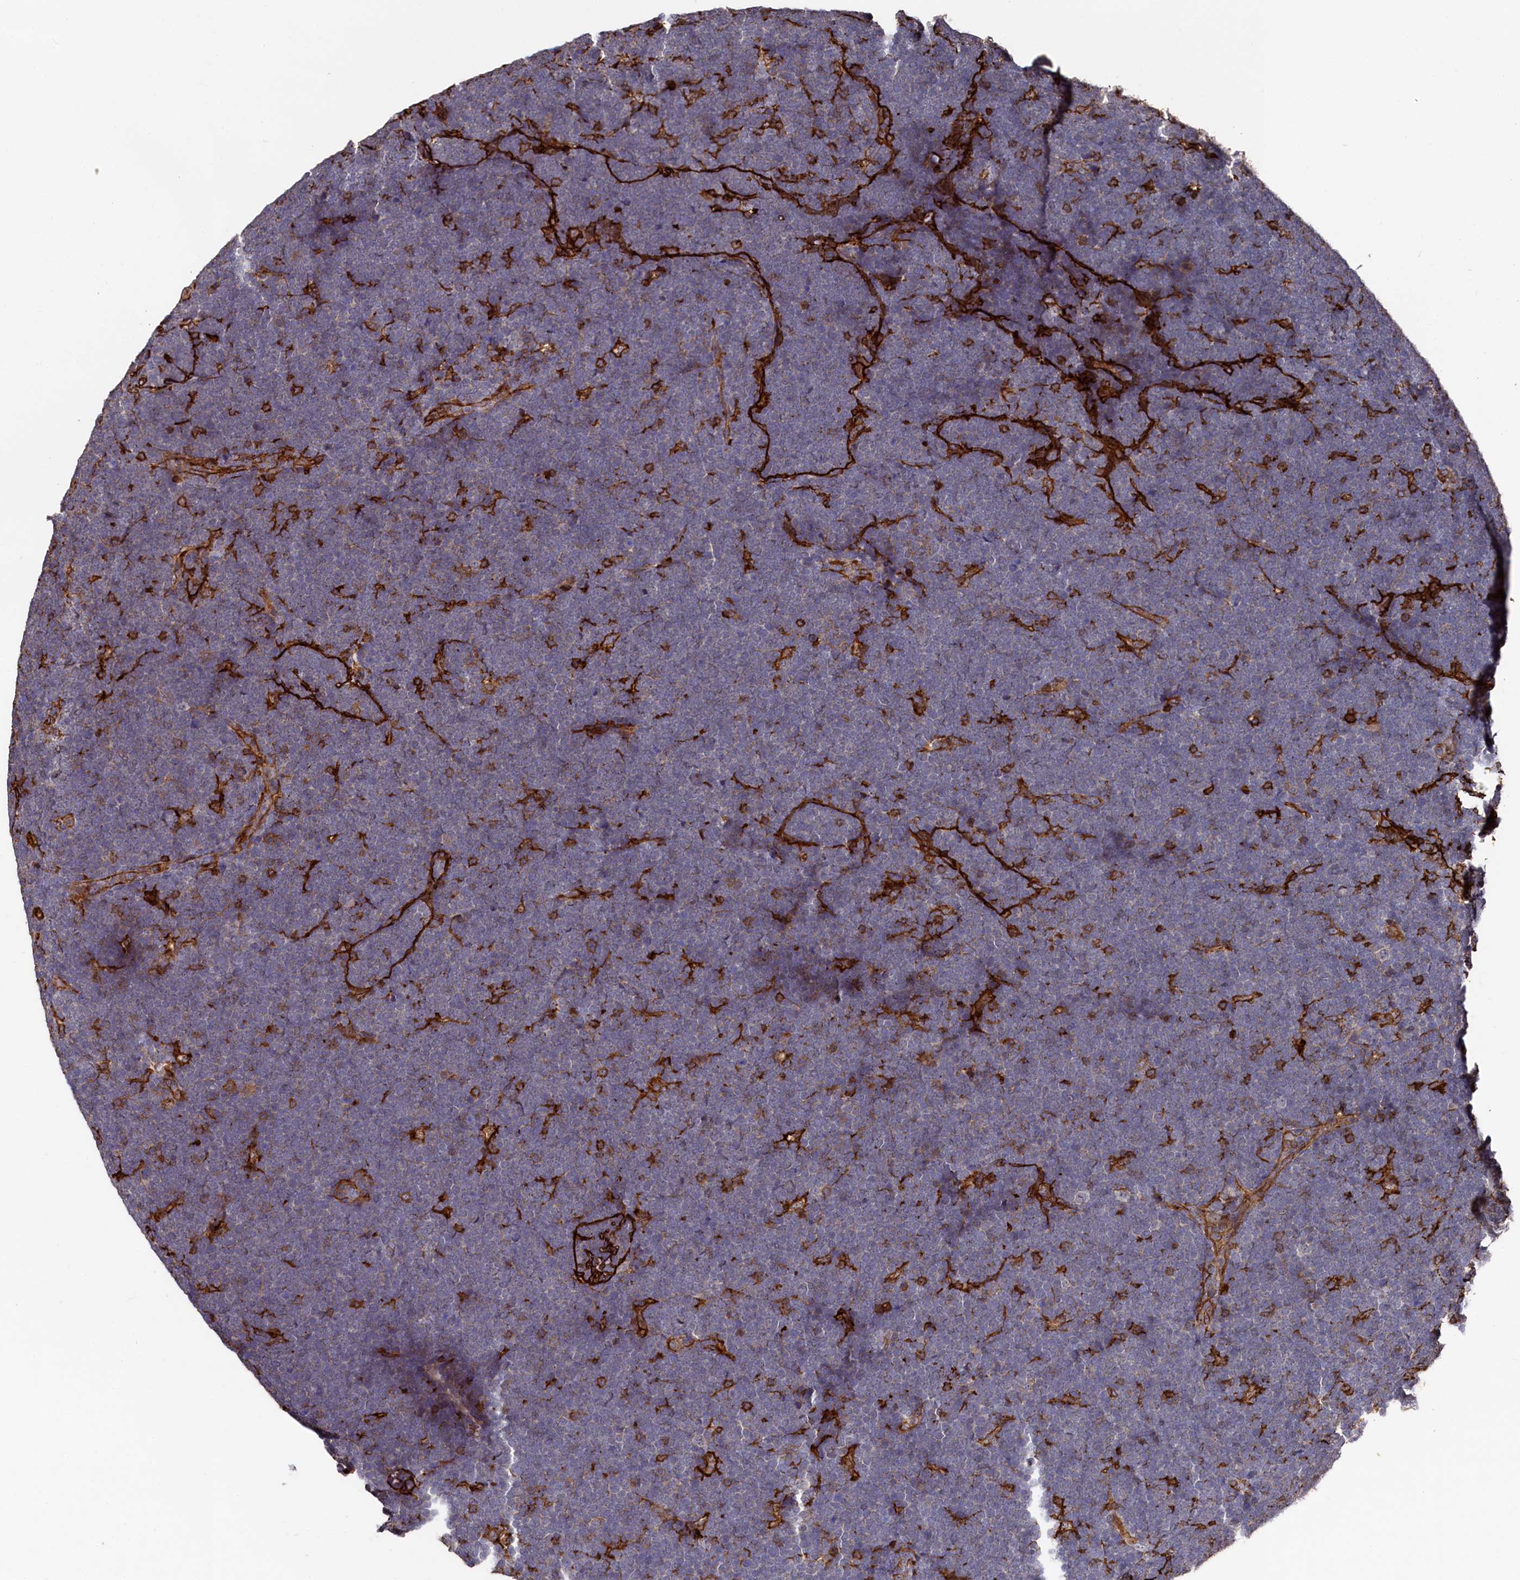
{"staining": {"intensity": "negative", "quantity": "none", "location": "none"}, "tissue": "lymphoma", "cell_type": "Tumor cells", "image_type": "cancer", "snomed": [{"axis": "morphology", "description": "Malignant lymphoma, non-Hodgkin's type, High grade"}, {"axis": "topography", "description": "Lymph node"}], "caption": "There is no significant positivity in tumor cells of malignant lymphoma, non-Hodgkin's type (high-grade). (IHC, brightfield microscopy, high magnification).", "gene": "PLEKHO2", "patient": {"sex": "male", "age": 13}}